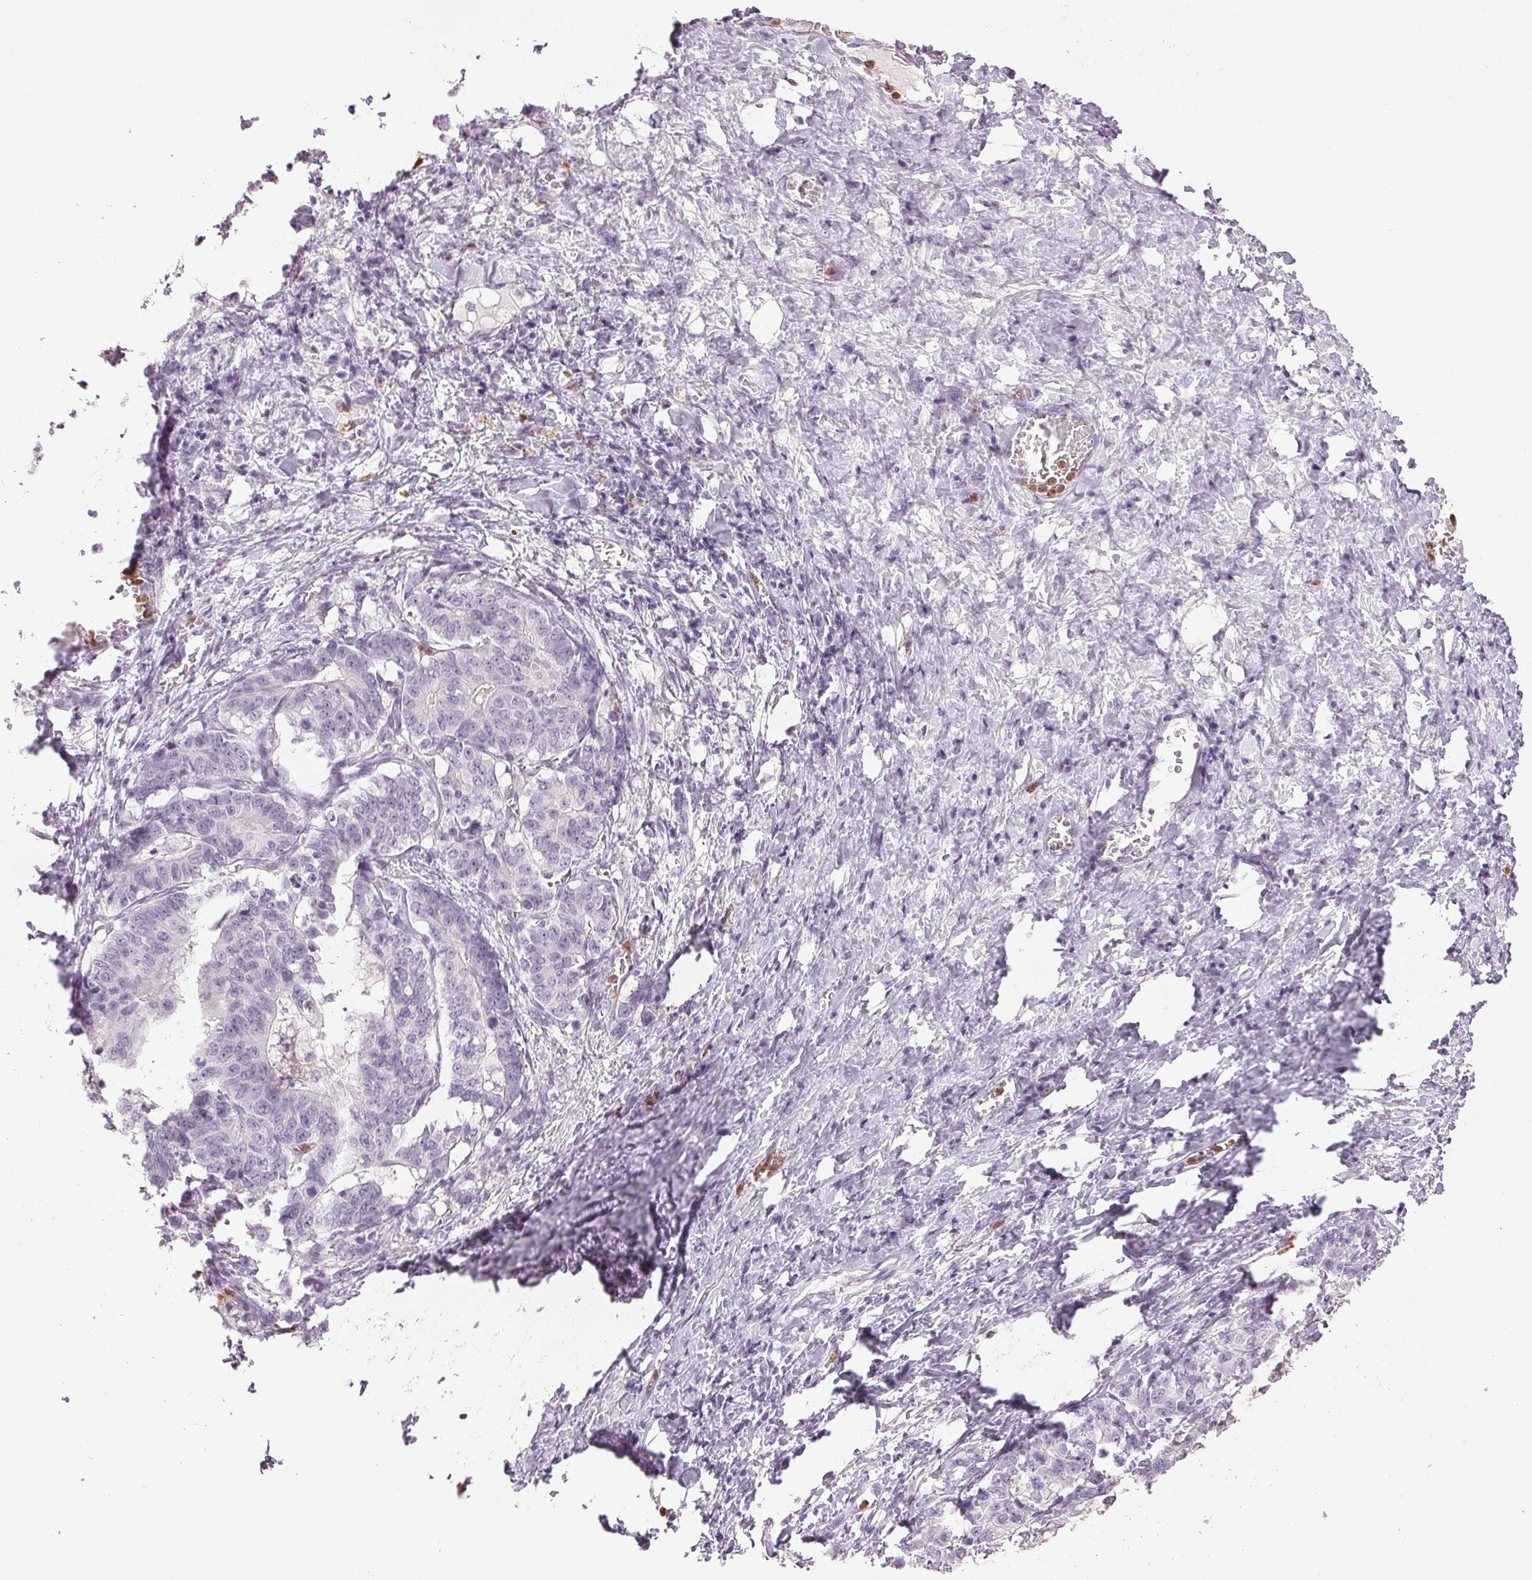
{"staining": {"intensity": "negative", "quantity": "none", "location": "none"}, "tissue": "stomach cancer", "cell_type": "Tumor cells", "image_type": "cancer", "snomed": [{"axis": "morphology", "description": "Normal tissue, NOS"}, {"axis": "morphology", "description": "Adenocarcinoma, NOS"}, {"axis": "topography", "description": "Stomach"}], "caption": "Human stomach cancer (adenocarcinoma) stained for a protein using immunohistochemistry displays no expression in tumor cells.", "gene": "LTF", "patient": {"sex": "female", "age": 64}}